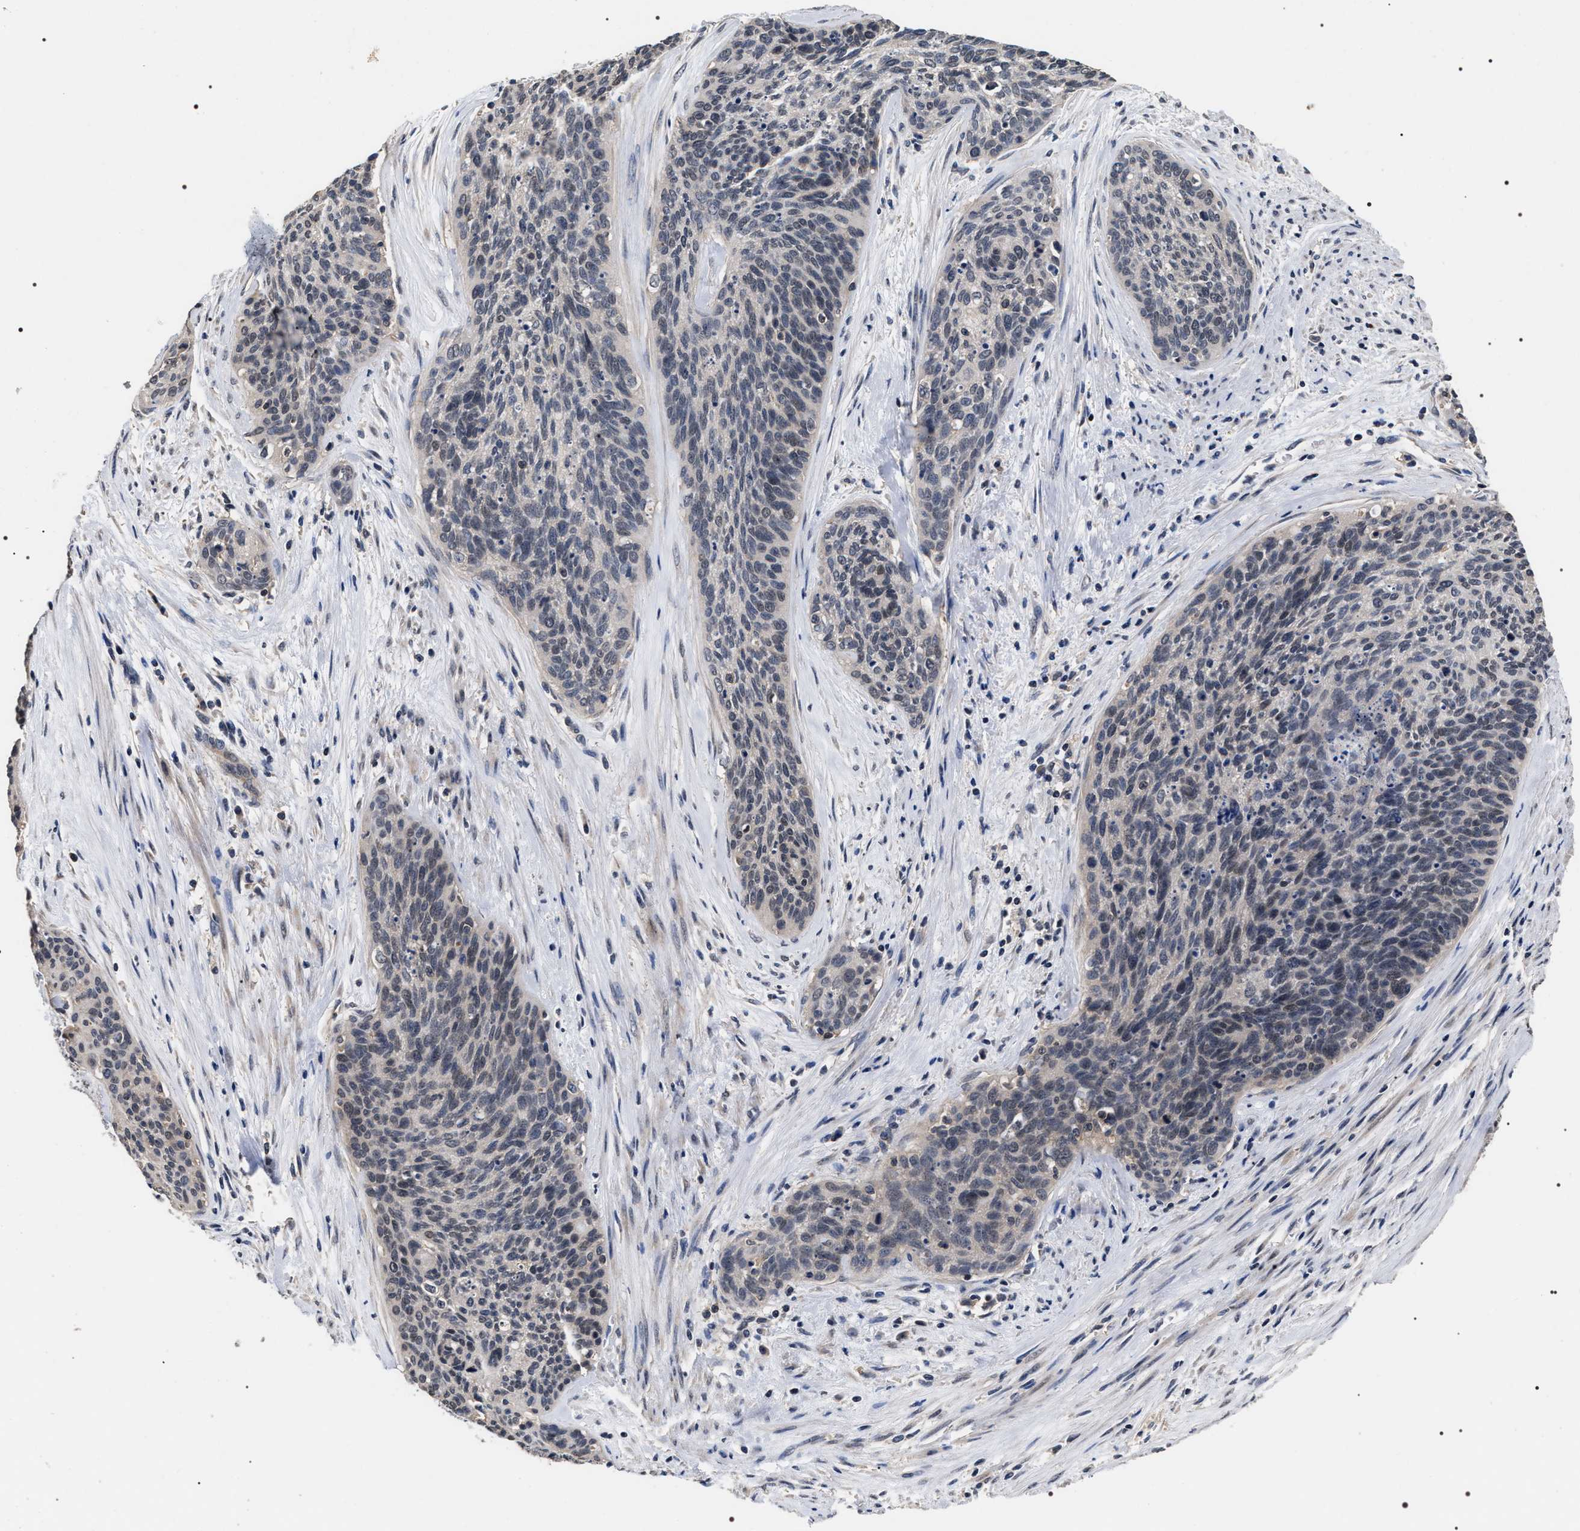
{"staining": {"intensity": "weak", "quantity": "<25%", "location": "nuclear"}, "tissue": "cervical cancer", "cell_type": "Tumor cells", "image_type": "cancer", "snomed": [{"axis": "morphology", "description": "Squamous cell carcinoma, NOS"}, {"axis": "topography", "description": "Cervix"}], "caption": "Cervical cancer was stained to show a protein in brown. There is no significant expression in tumor cells.", "gene": "UPF3A", "patient": {"sex": "female", "age": 55}}